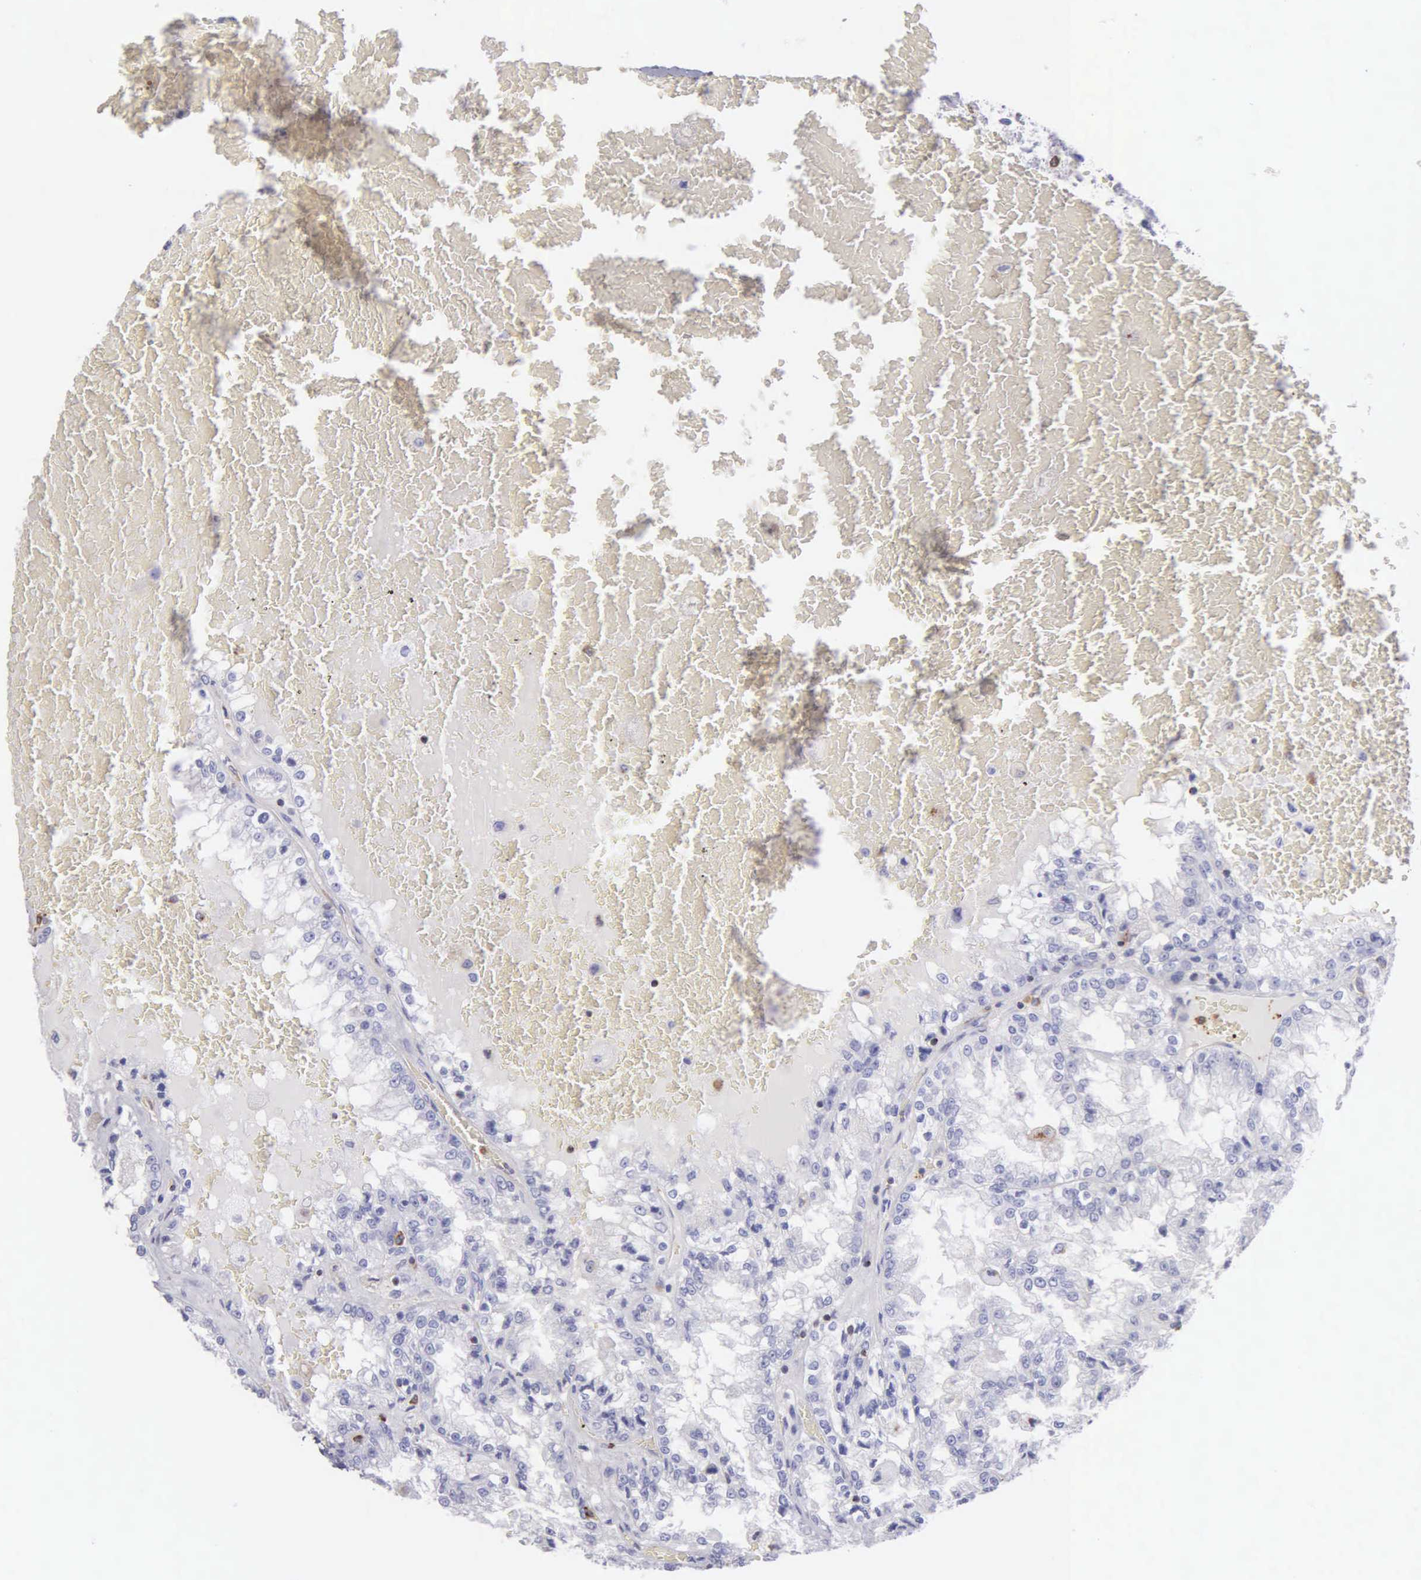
{"staining": {"intensity": "negative", "quantity": "none", "location": "none"}, "tissue": "renal cancer", "cell_type": "Tumor cells", "image_type": "cancer", "snomed": [{"axis": "morphology", "description": "Adenocarcinoma, NOS"}, {"axis": "topography", "description": "Kidney"}], "caption": "An IHC image of renal cancer (adenocarcinoma) is shown. There is no staining in tumor cells of renal cancer (adenocarcinoma).", "gene": "SRGN", "patient": {"sex": "female", "age": 56}}